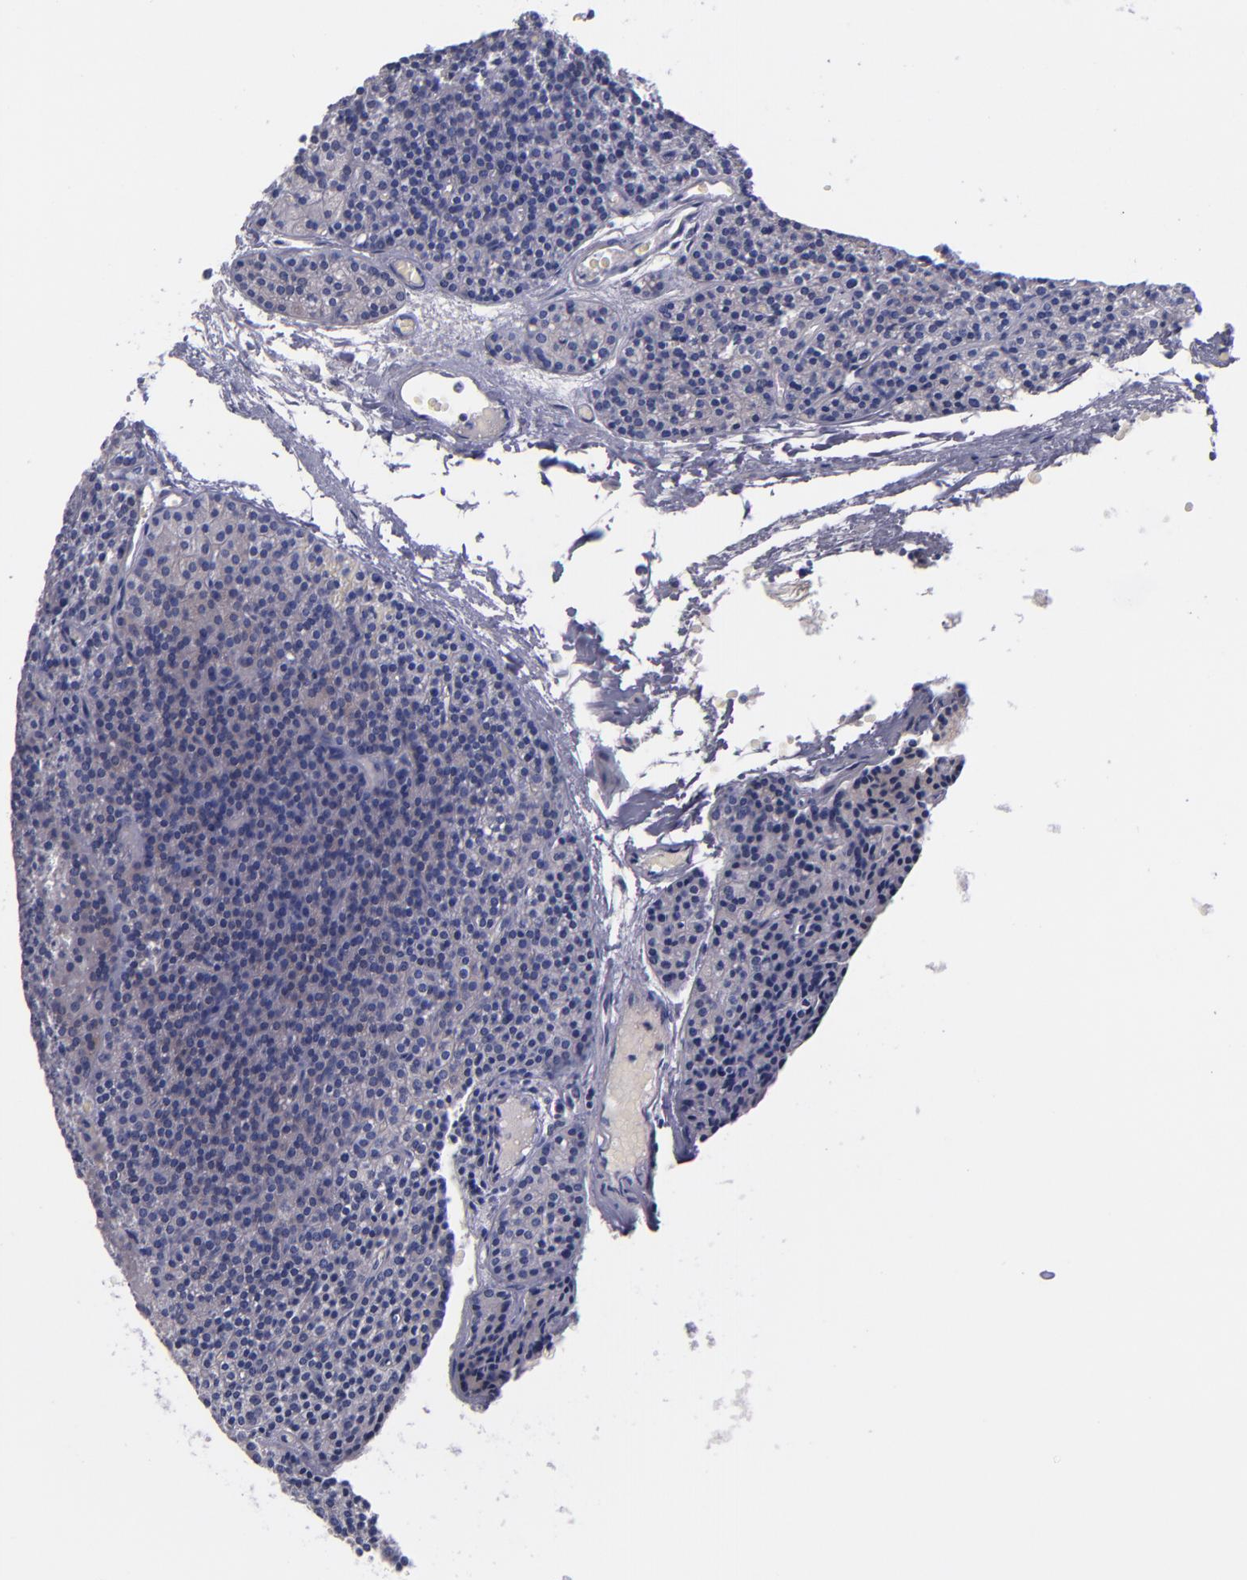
{"staining": {"intensity": "negative", "quantity": "none", "location": "none"}, "tissue": "parathyroid gland", "cell_type": "Glandular cells", "image_type": "normal", "snomed": [{"axis": "morphology", "description": "Normal tissue, NOS"}, {"axis": "topography", "description": "Parathyroid gland"}], "caption": "Immunohistochemical staining of unremarkable human parathyroid gland shows no significant expression in glandular cells.", "gene": "SV2A", "patient": {"sex": "male", "age": 57}}